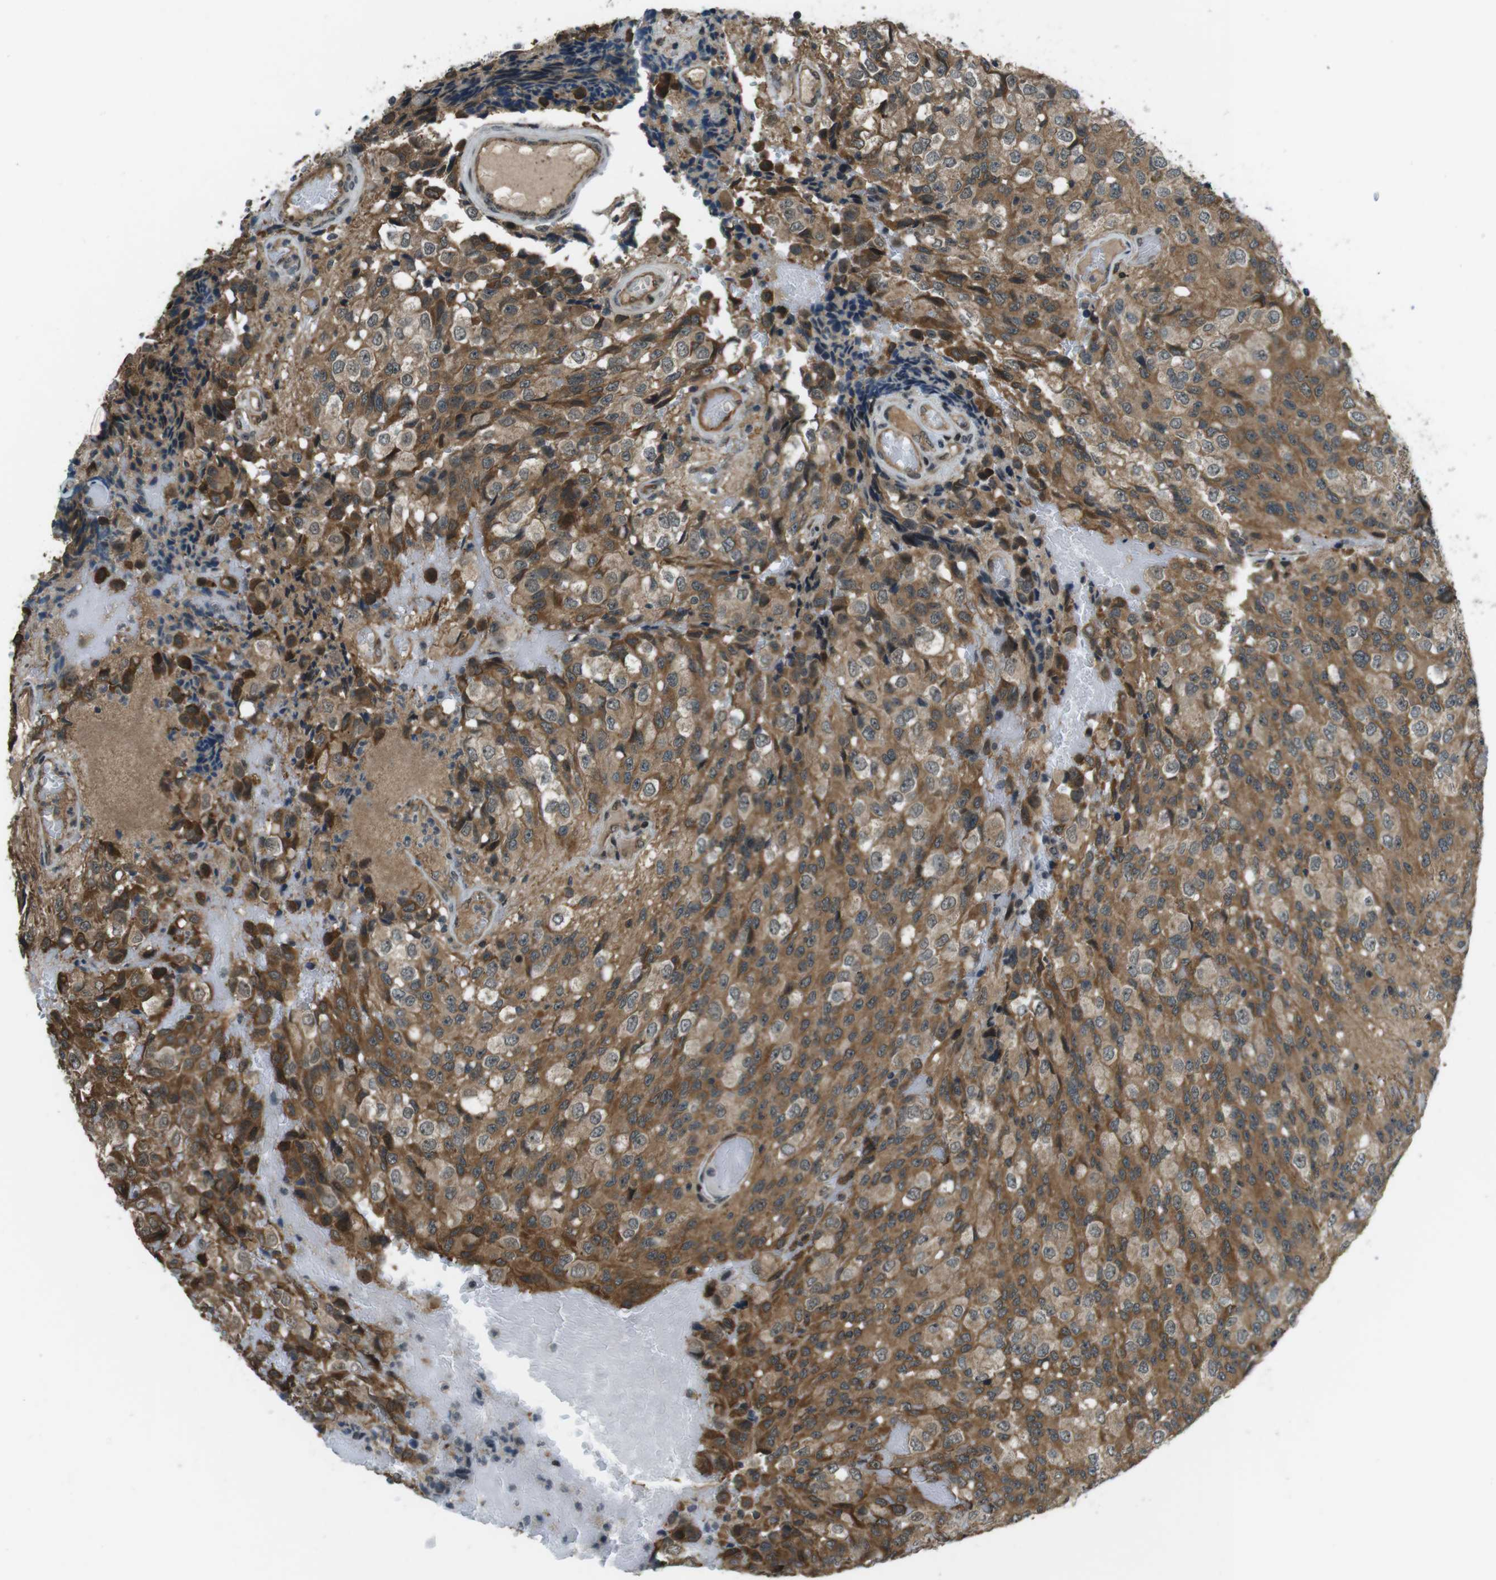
{"staining": {"intensity": "moderate", "quantity": "25%-75%", "location": "cytoplasmic/membranous,nuclear"}, "tissue": "glioma", "cell_type": "Tumor cells", "image_type": "cancer", "snomed": [{"axis": "morphology", "description": "Glioma, malignant, High grade"}, {"axis": "topography", "description": "Brain"}], "caption": "Immunohistochemistry of human glioma exhibits medium levels of moderate cytoplasmic/membranous and nuclear staining in approximately 25%-75% of tumor cells.", "gene": "TIAM2", "patient": {"sex": "male", "age": 32}}